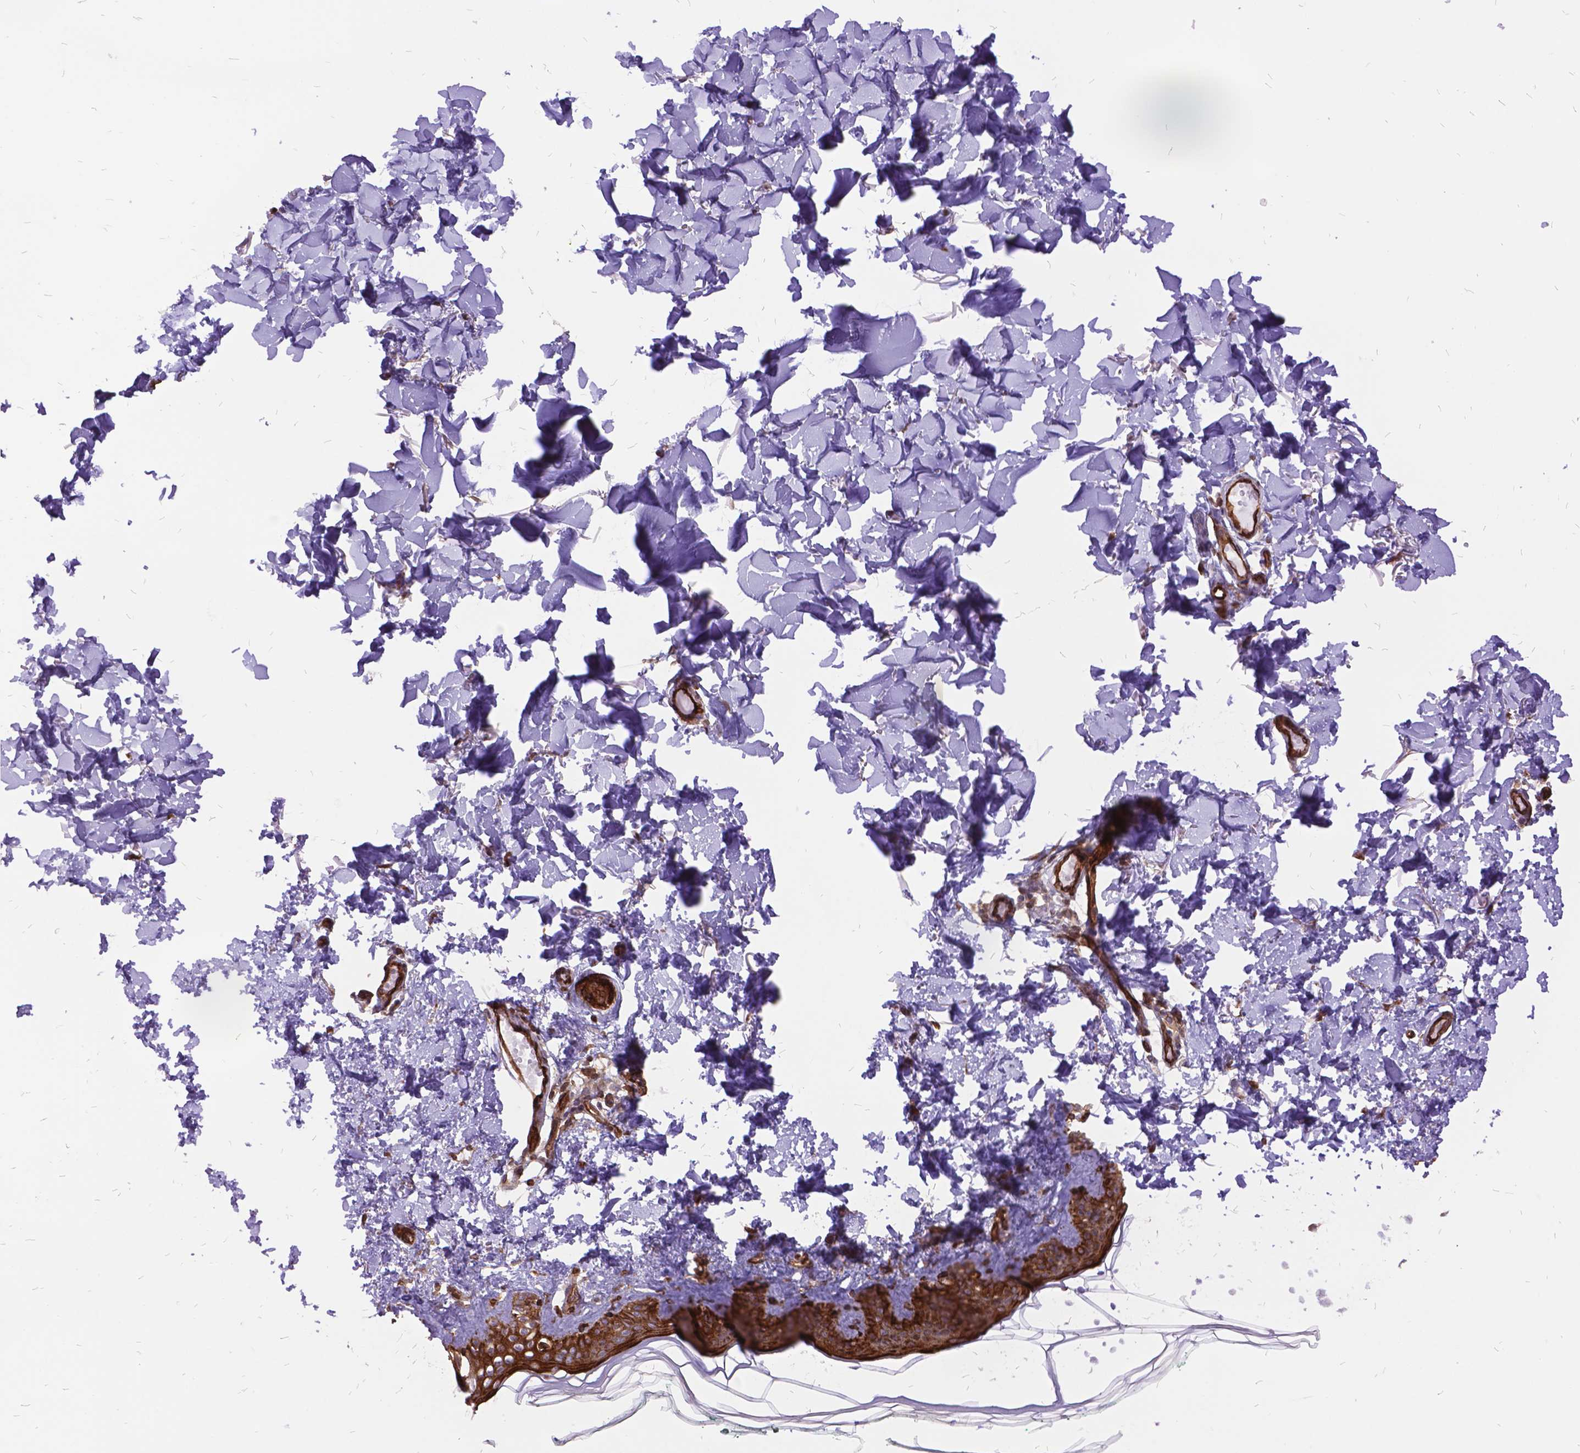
{"staining": {"intensity": "moderate", "quantity": ">75%", "location": "cytoplasmic/membranous"}, "tissue": "skin", "cell_type": "Fibroblasts", "image_type": "normal", "snomed": [{"axis": "morphology", "description": "Normal tissue, NOS"}, {"axis": "topography", "description": "Skin"}, {"axis": "topography", "description": "Peripheral nerve tissue"}], "caption": "A brown stain highlights moderate cytoplasmic/membranous positivity of a protein in fibroblasts of unremarkable human skin.", "gene": "GRB7", "patient": {"sex": "female", "age": 45}}